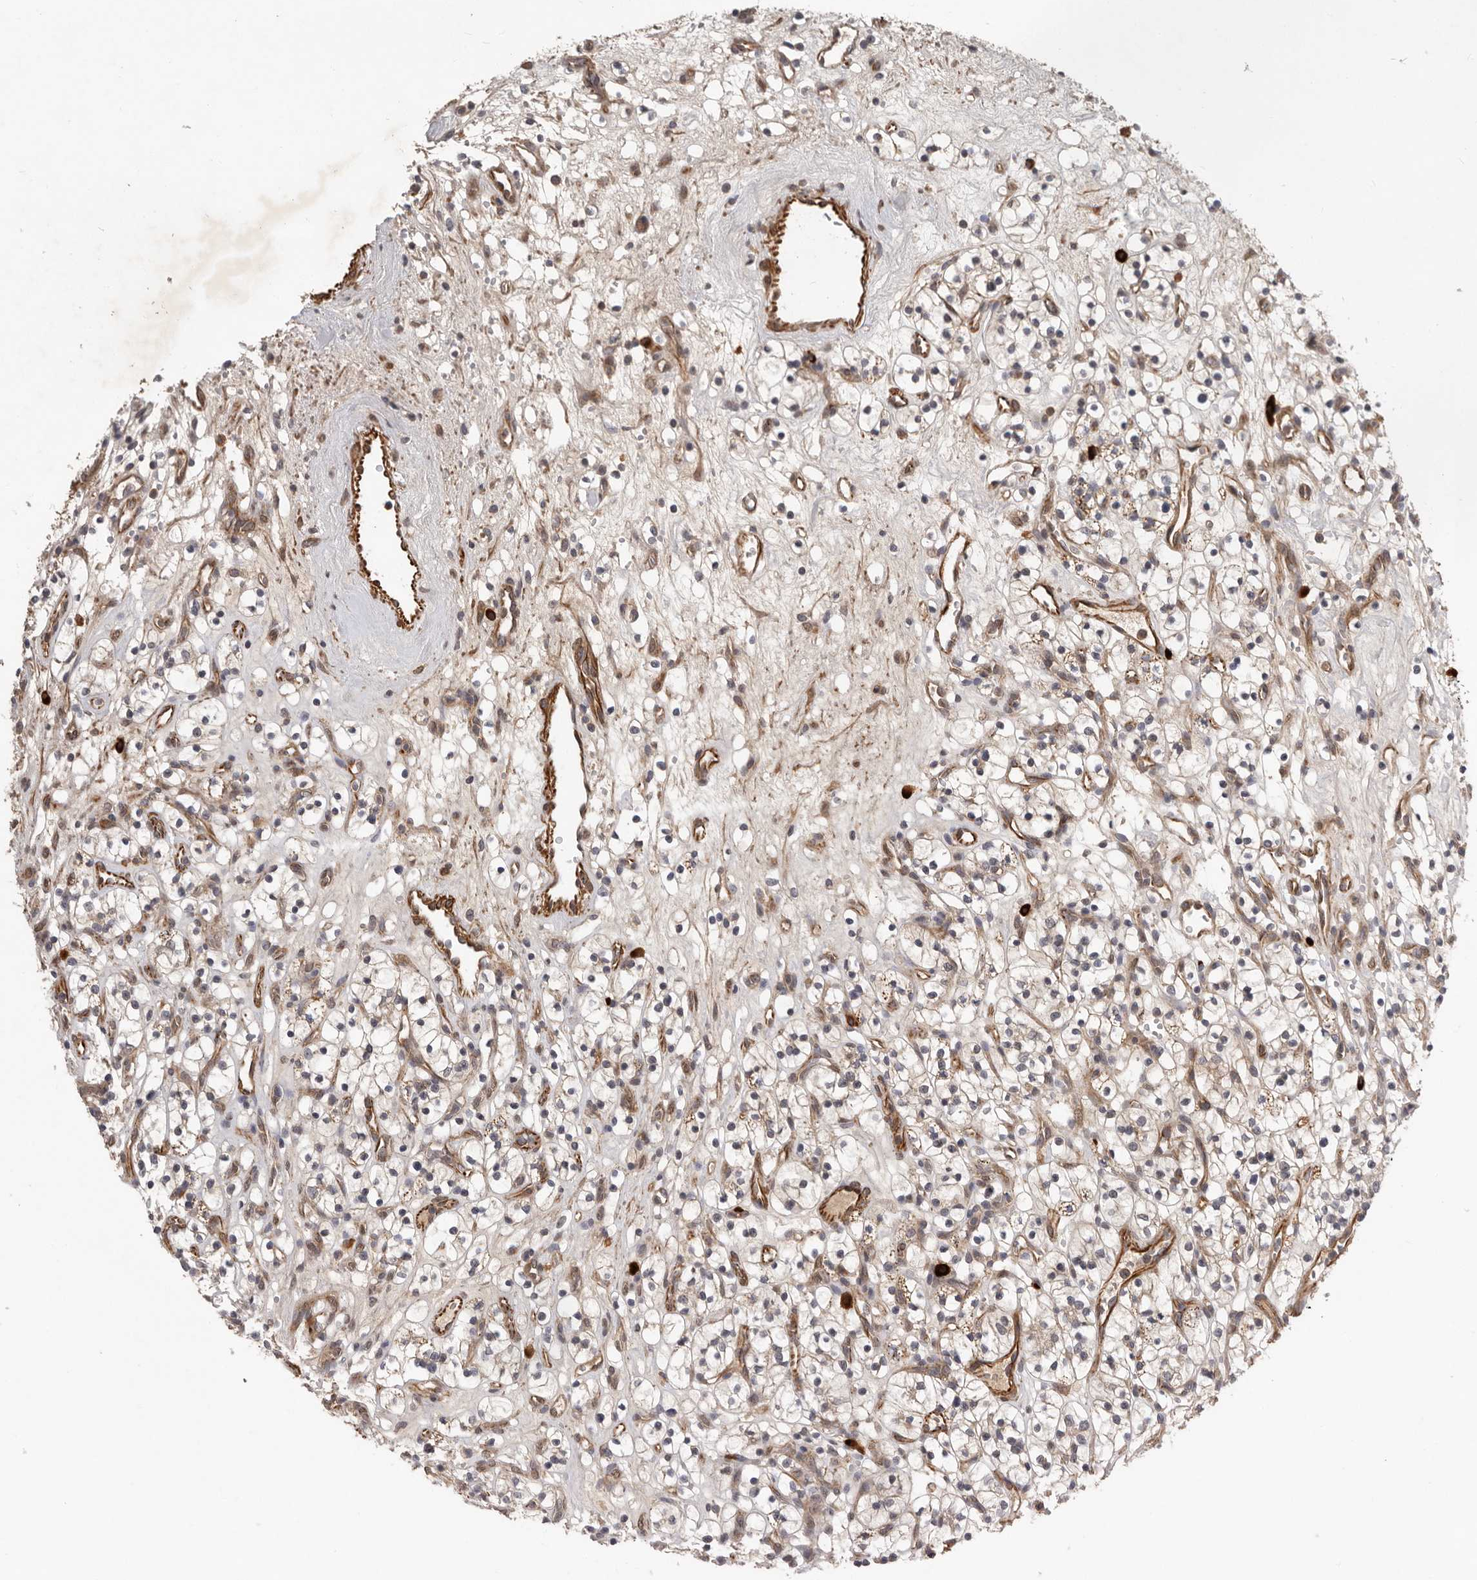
{"staining": {"intensity": "weak", "quantity": "<25%", "location": "cytoplasmic/membranous"}, "tissue": "renal cancer", "cell_type": "Tumor cells", "image_type": "cancer", "snomed": [{"axis": "morphology", "description": "Adenocarcinoma, NOS"}, {"axis": "topography", "description": "Kidney"}], "caption": "Immunohistochemistry (IHC) histopathology image of adenocarcinoma (renal) stained for a protein (brown), which shows no expression in tumor cells.", "gene": "RNF157", "patient": {"sex": "female", "age": 57}}